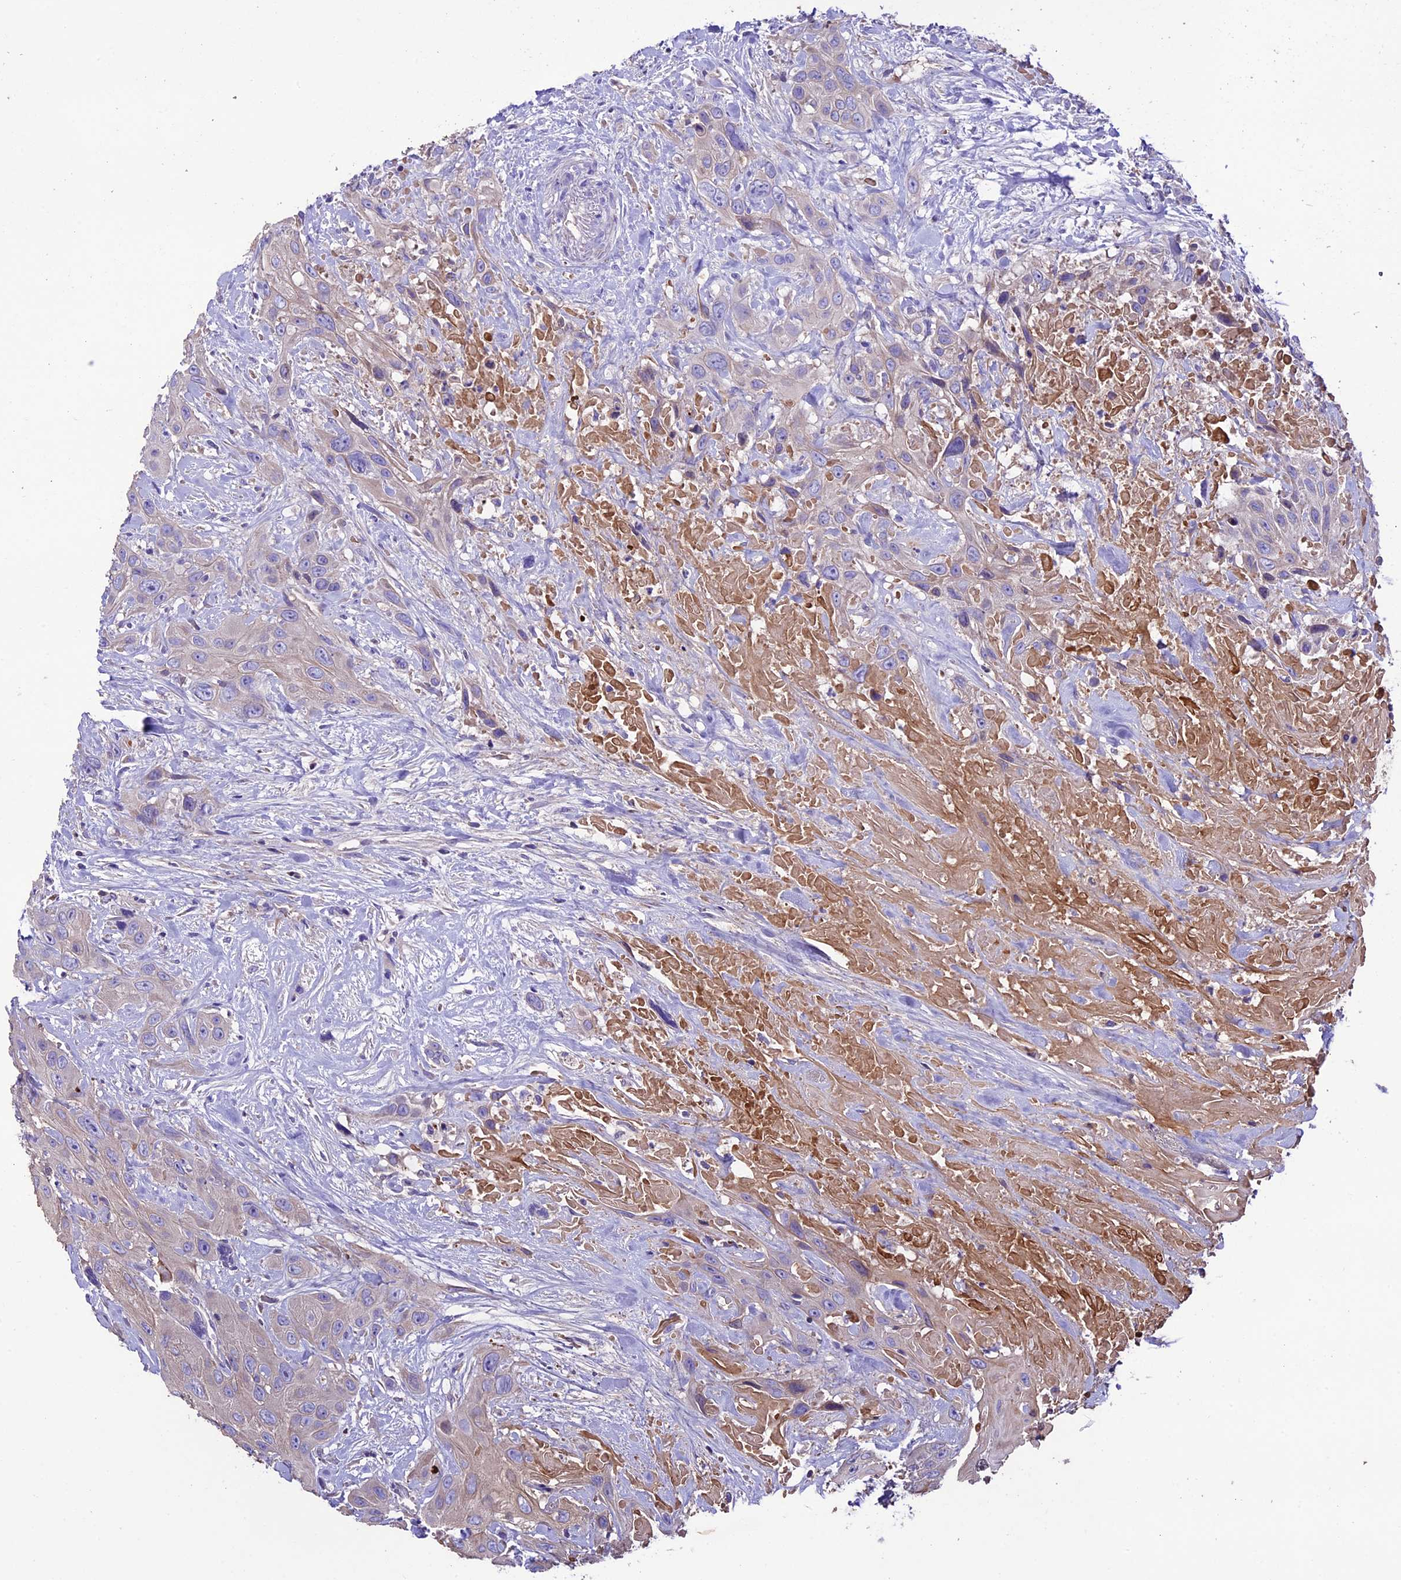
{"staining": {"intensity": "negative", "quantity": "none", "location": "none"}, "tissue": "head and neck cancer", "cell_type": "Tumor cells", "image_type": "cancer", "snomed": [{"axis": "morphology", "description": "Squamous cell carcinoma, NOS"}, {"axis": "topography", "description": "Head-Neck"}], "caption": "Human head and neck cancer (squamous cell carcinoma) stained for a protein using immunohistochemistry displays no staining in tumor cells.", "gene": "TCP11L2", "patient": {"sex": "male", "age": 81}}